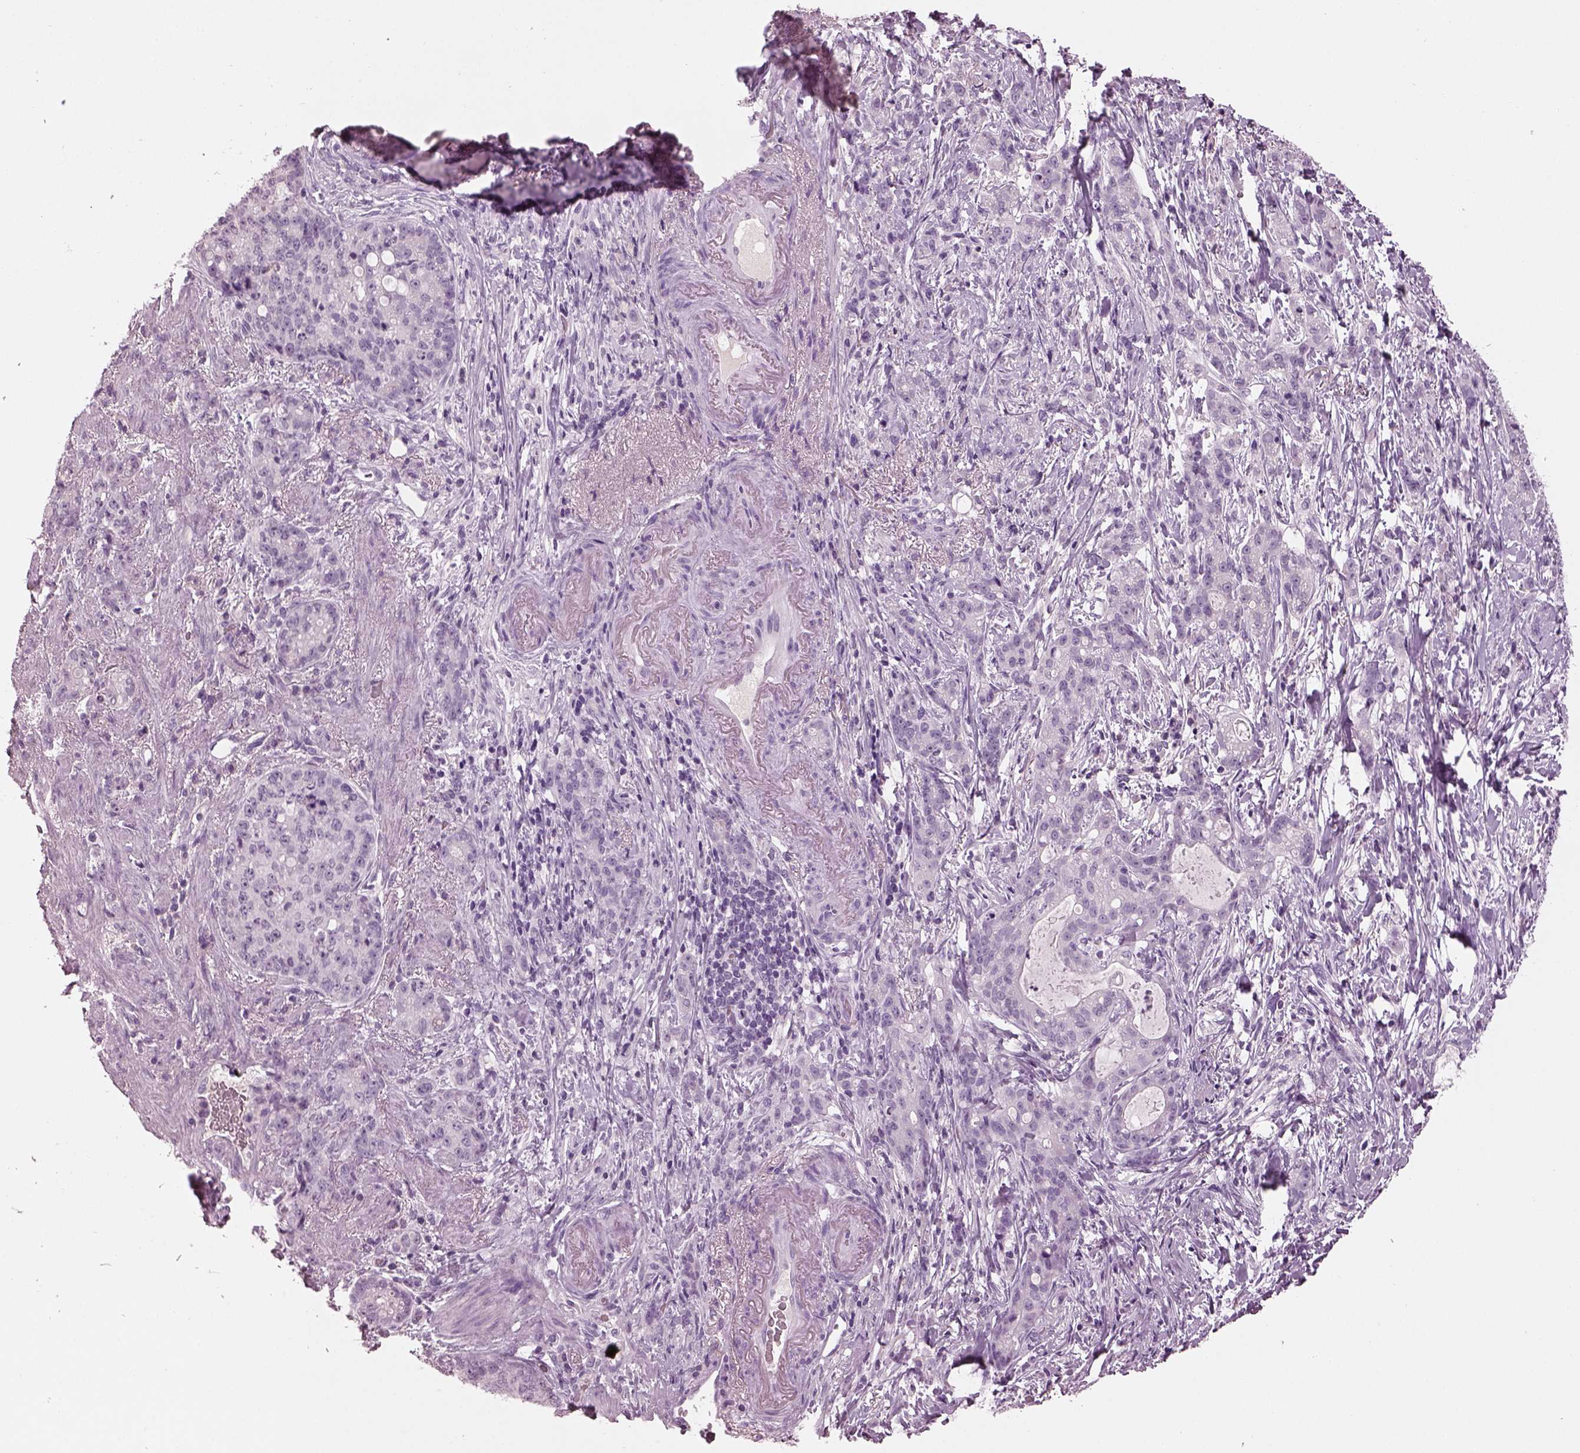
{"staining": {"intensity": "negative", "quantity": "none", "location": "none"}, "tissue": "stomach cancer", "cell_type": "Tumor cells", "image_type": "cancer", "snomed": [{"axis": "morphology", "description": "Adenocarcinoma, NOS"}, {"axis": "topography", "description": "Stomach, lower"}], "caption": "DAB immunohistochemical staining of human stomach cancer reveals no significant expression in tumor cells. (DAB immunohistochemistry (IHC) visualized using brightfield microscopy, high magnification).", "gene": "PACRG", "patient": {"sex": "male", "age": 88}}